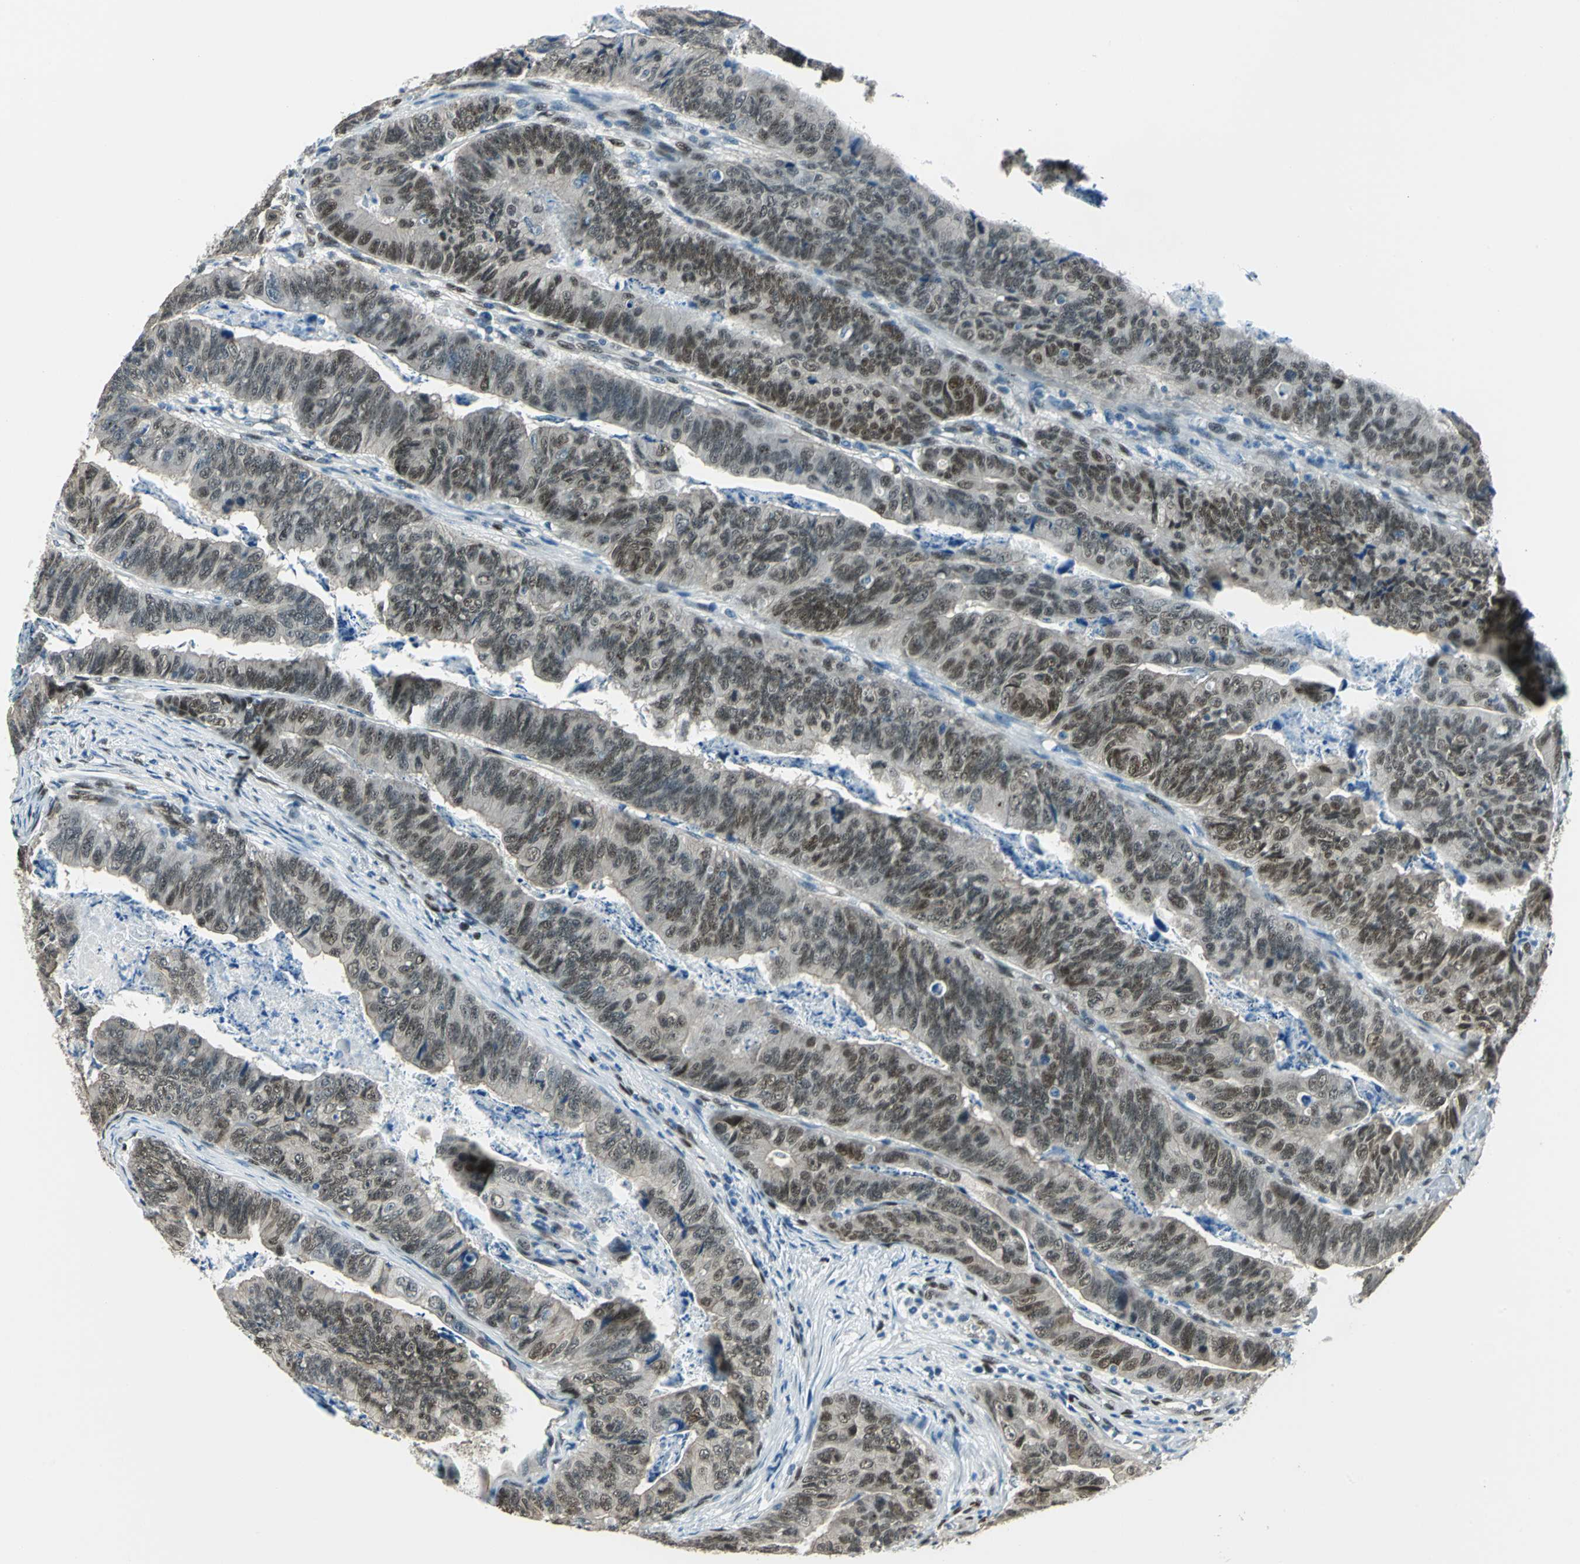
{"staining": {"intensity": "moderate", "quantity": ">75%", "location": "cytoplasmic/membranous,nuclear"}, "tissue": "stomach cancer", "cell_type": "Tumor cells", "image_type": "cancer", "snomed": [{"axis": "morphology", "description": "Adenocarcinoma, NOS"}, {"axis": "topography", "description": "Stomach, lower"}], "caption": "Immunohistochemistry of adenocarcinoma (stomach) reveals medium levels of moderate cytoplasmic/membranous and nuclear staining in approximately >75% of tumor cells.", "gene": "NFIA", "patient": {"sex": "male", "age": 77}}